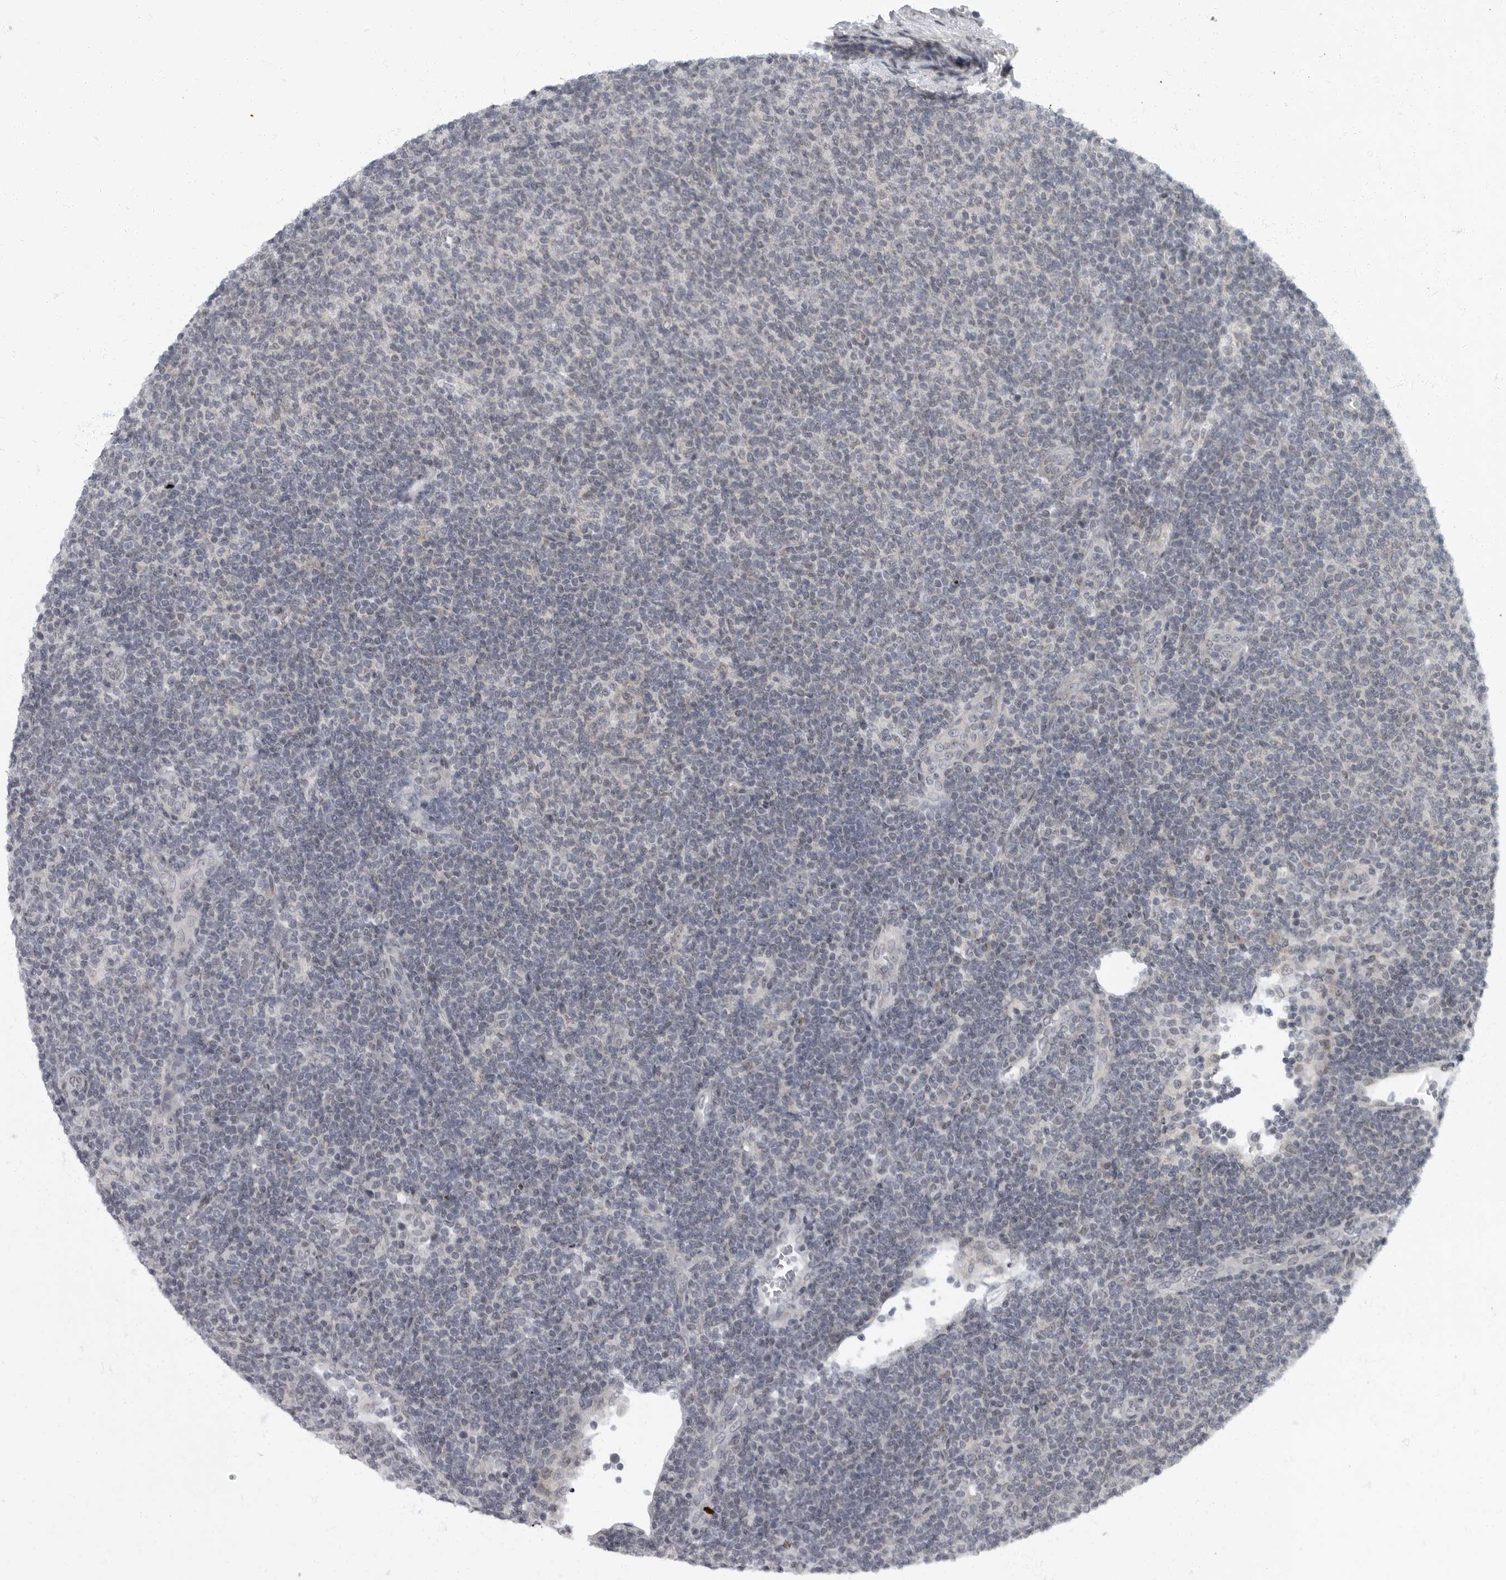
{"staining": {"intensity": "negative", "quantity": "none", "location": "none"}, "tissue": "lymphoma", "cell_type": "Tumor cells", "image_type": "cancer", "snomed": [{"axis": "morphology", "description": "Malignant lymphoma, non-Hodgkin's type, Low grade"}, {"axis": "topography", "description": "Lymph node"}], "caption": "High power microscopy micrograph of an IHC image of low-grade malignant lymphoma, non-Hodgkin's type, revealing no significant positivity in tumor cells.", "gene": "EVI5", "patient": {"sex": "male", "age": 66}}